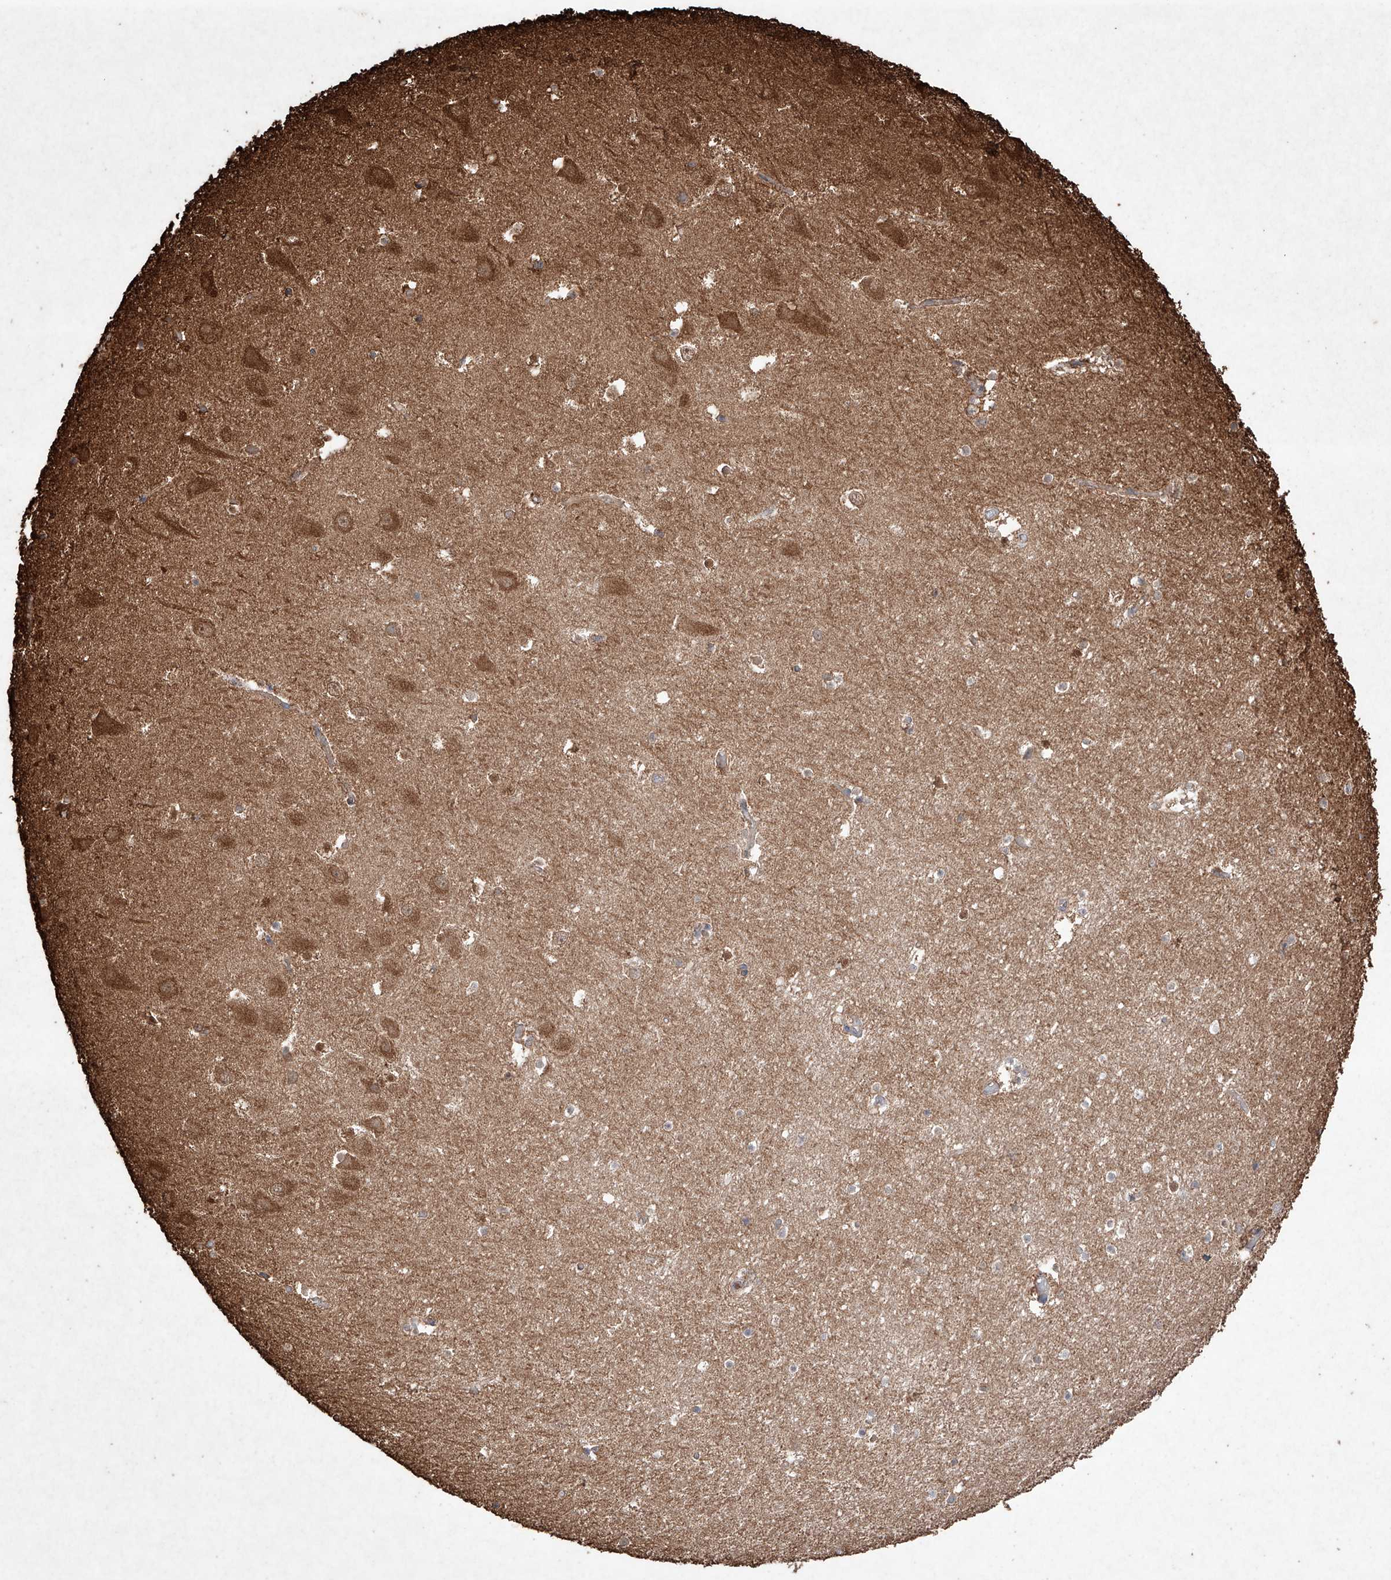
{"staining": {"intensity": "moderate", "quantity": "25%-75%", "location": "cytoplasmic/membranous"}, "tissue": "hippocampus", "cell_type": "Glial cells", "image_type": "normal", "snomed": [{"axis": "morphology", "description": "Normal tissue, NOS"}, {"axis": "topography", "description": "Hippocampus"}], "caption": "Moderate cytoplasmic/membranous positivity for a protein is appreciated in about 25%-75% of glial cells of normal hippocampus using immunohistochemistry (IHC).", "gene": "M6PR", "patient": {"sex": "female", "age": 52}}